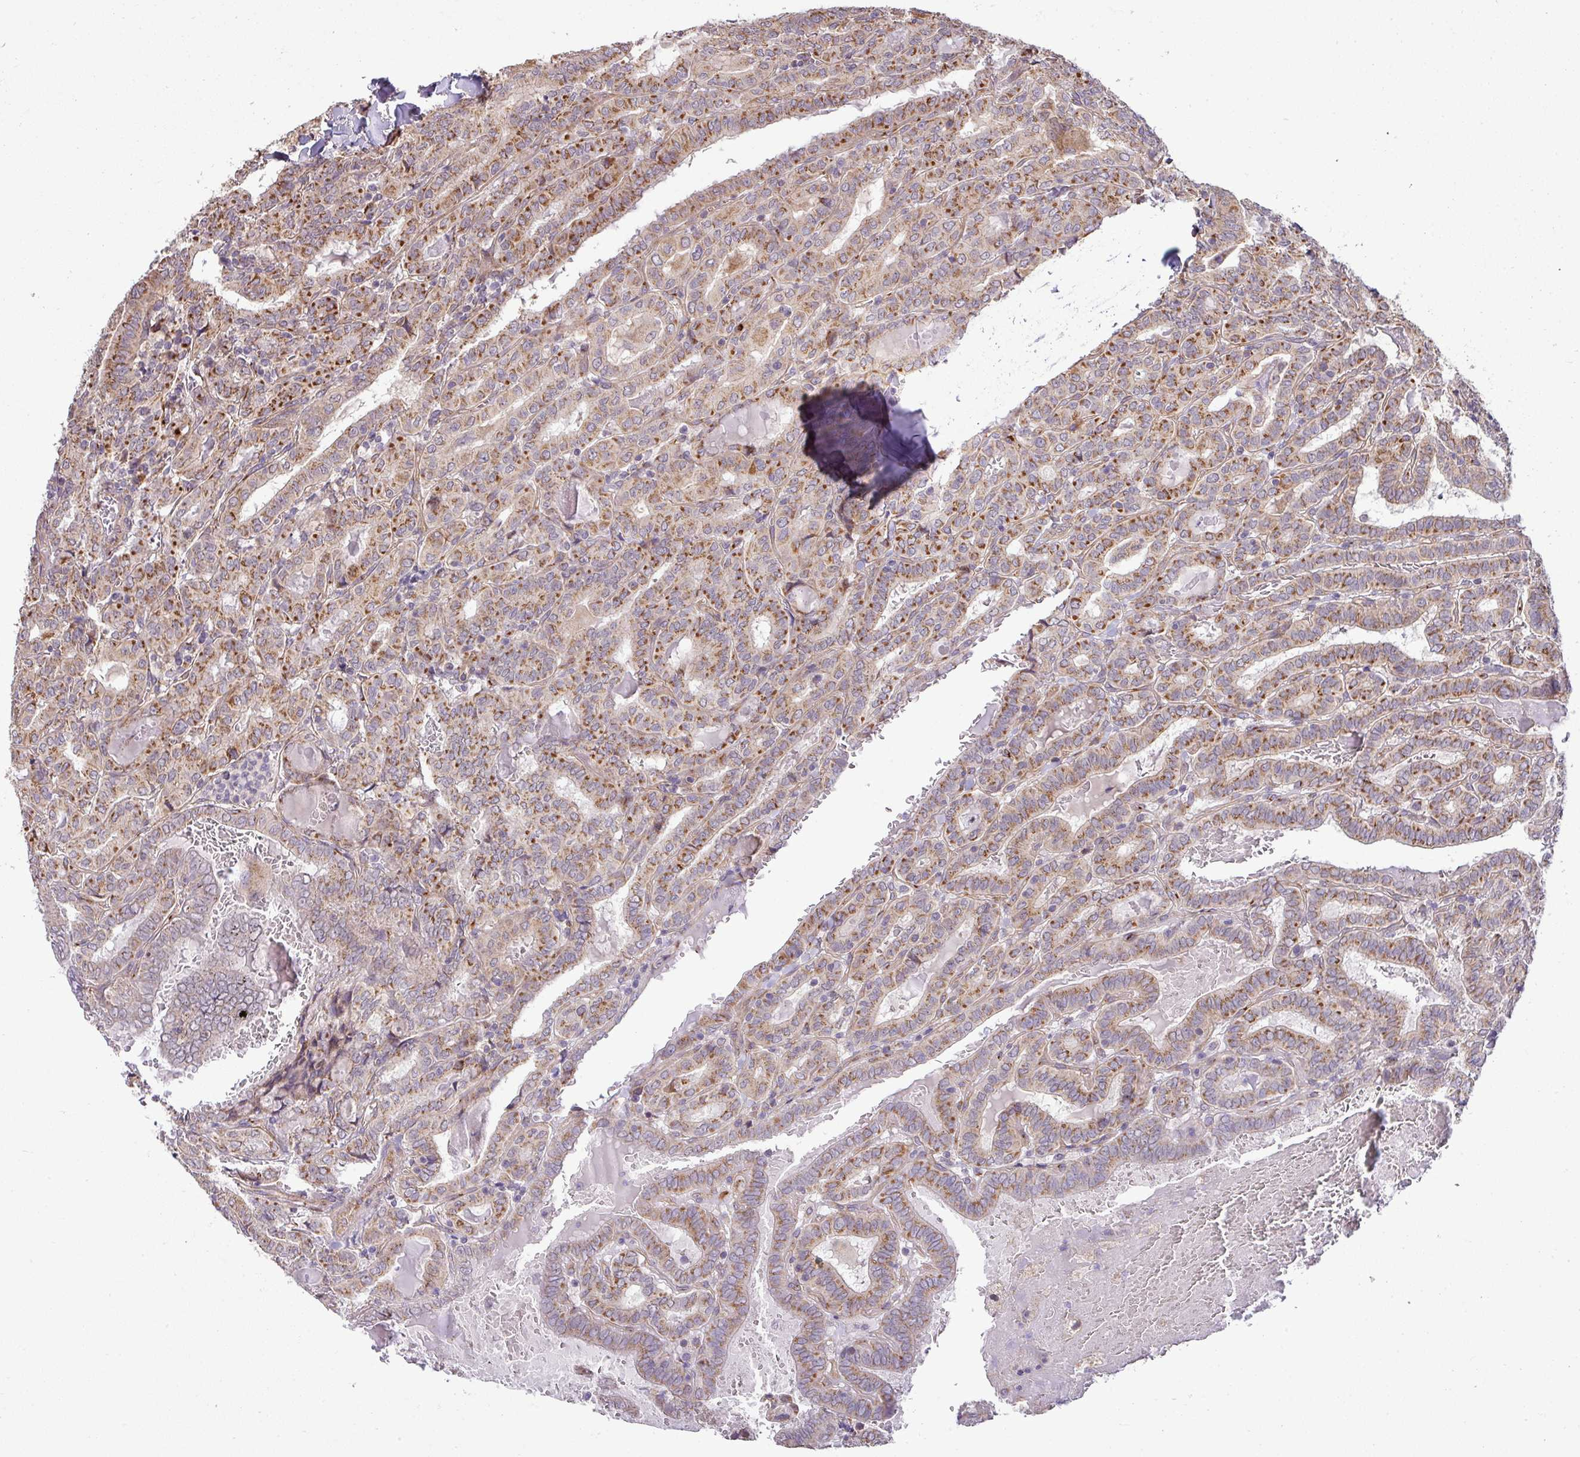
{"staining": {"intensity": "moderate", "quantity": ">75%", "location": "cytoplasmic/membranous"}, "tissue": "thyroid cancer", "cell_type": "Tumor cells", "image_type": "cancer", "snomed": [{"axis": "morphology", "description": "Papillary adenocarcinoma, NOS"}, {"axis": "topography", "description": "Thyroid gland"}], "caption": "This image reveals thyroid cancer (papillary adenocarcinoma) stained with immunohistochemistry (IHC) to label a protein in brown. The cytoplasmic/membranous of tumor cells show moderate positivity for the protein. Nuclei are counter-stained blue.", "gene": "TIMMDC1", "patient": {"sex": "female", "age": 72}}